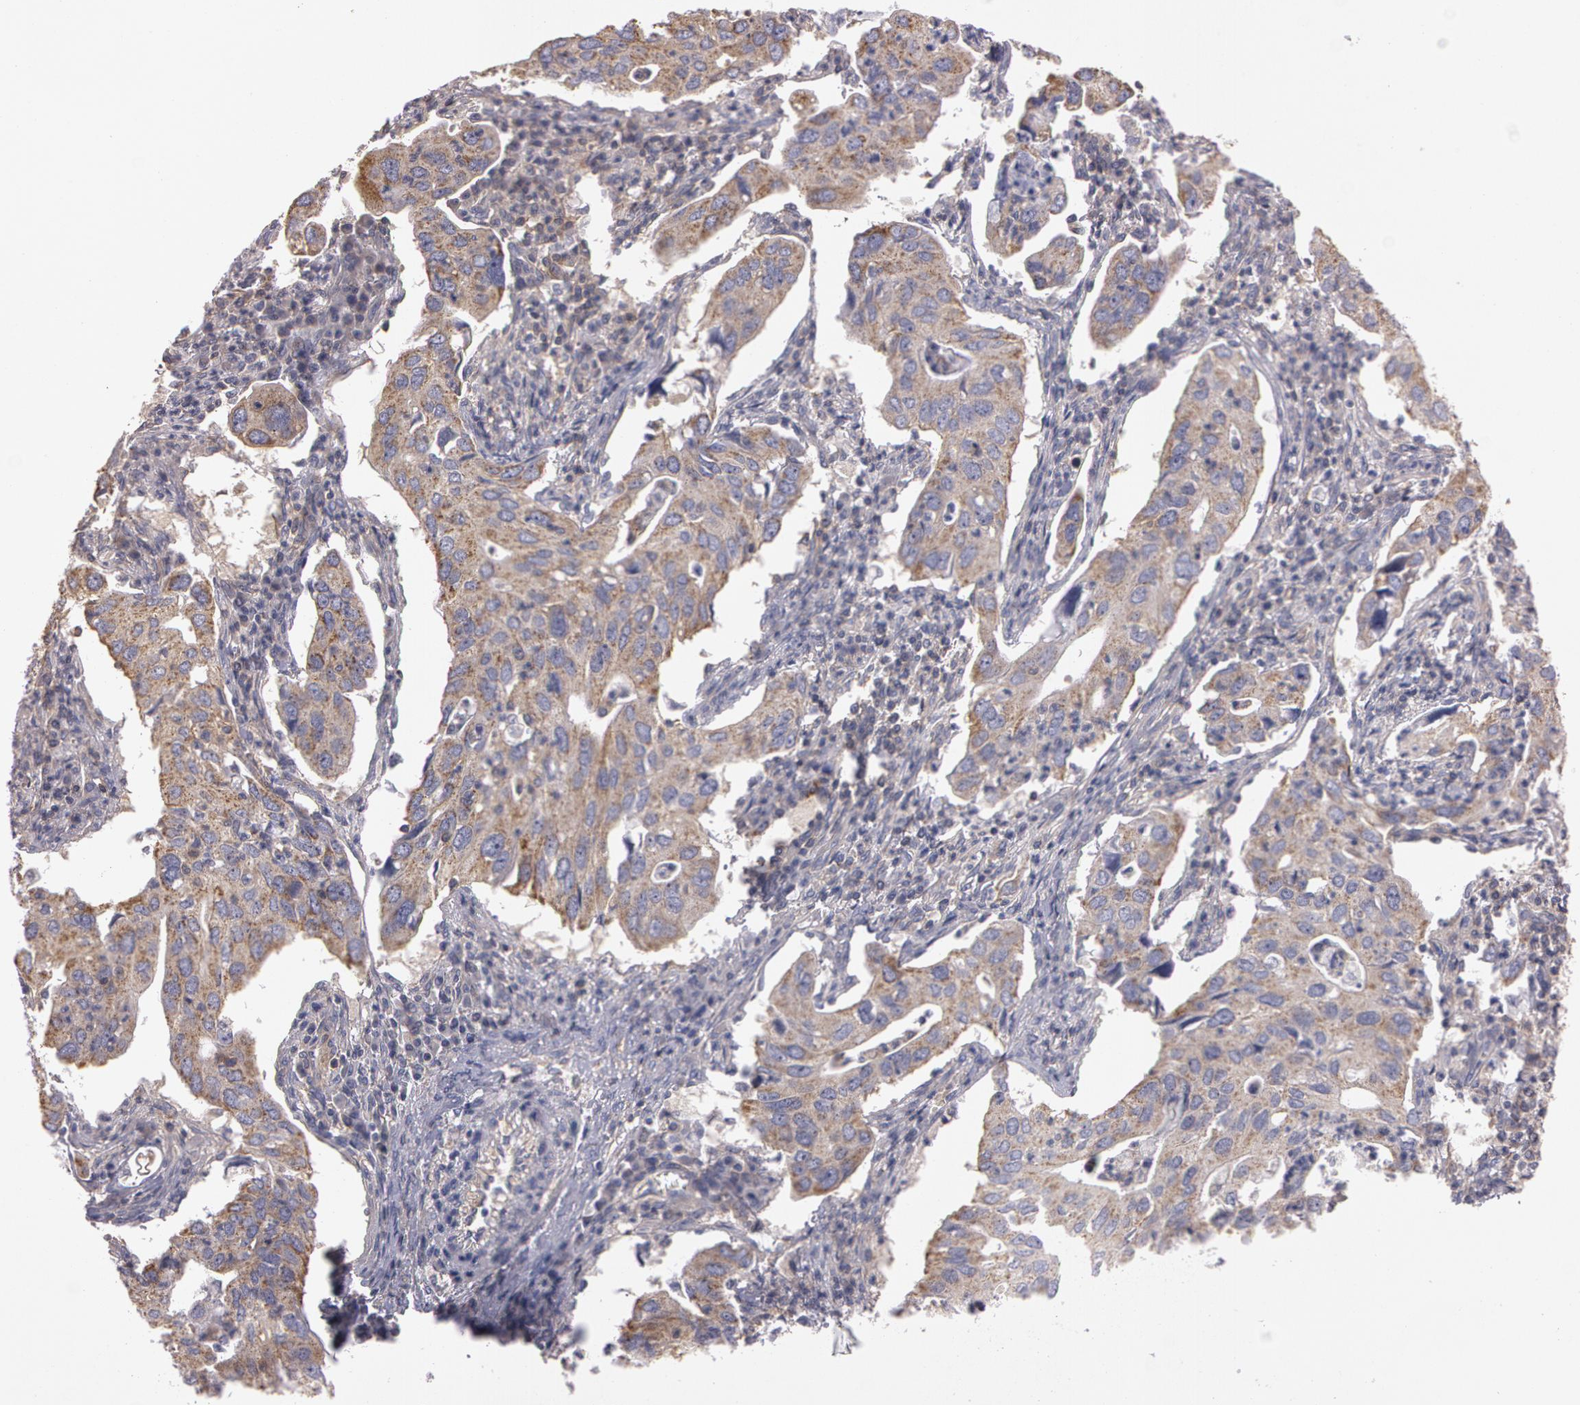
{"staining": {"intensity": "weak", "quantity": "25%-75%", "location": "cytoplasmic/membranous"}, "tissue": "lung cancer", "cell_type": "Tumor cells", "image_type": "cancer", "snomed": [{"axis": "morphology", "description": "Adenocarcinoma, NOS"}, {"axis": "topography", "description": "Lung"}], "caption": "Approximately 25%-75% of tumor cells in human lung cancer exhibit weak cytoplasmic/membranous protein expression as visualized by brown immunohistochemical staining.", "gene": "NEK9", "patient": {"sex": "male", "age": 48}}